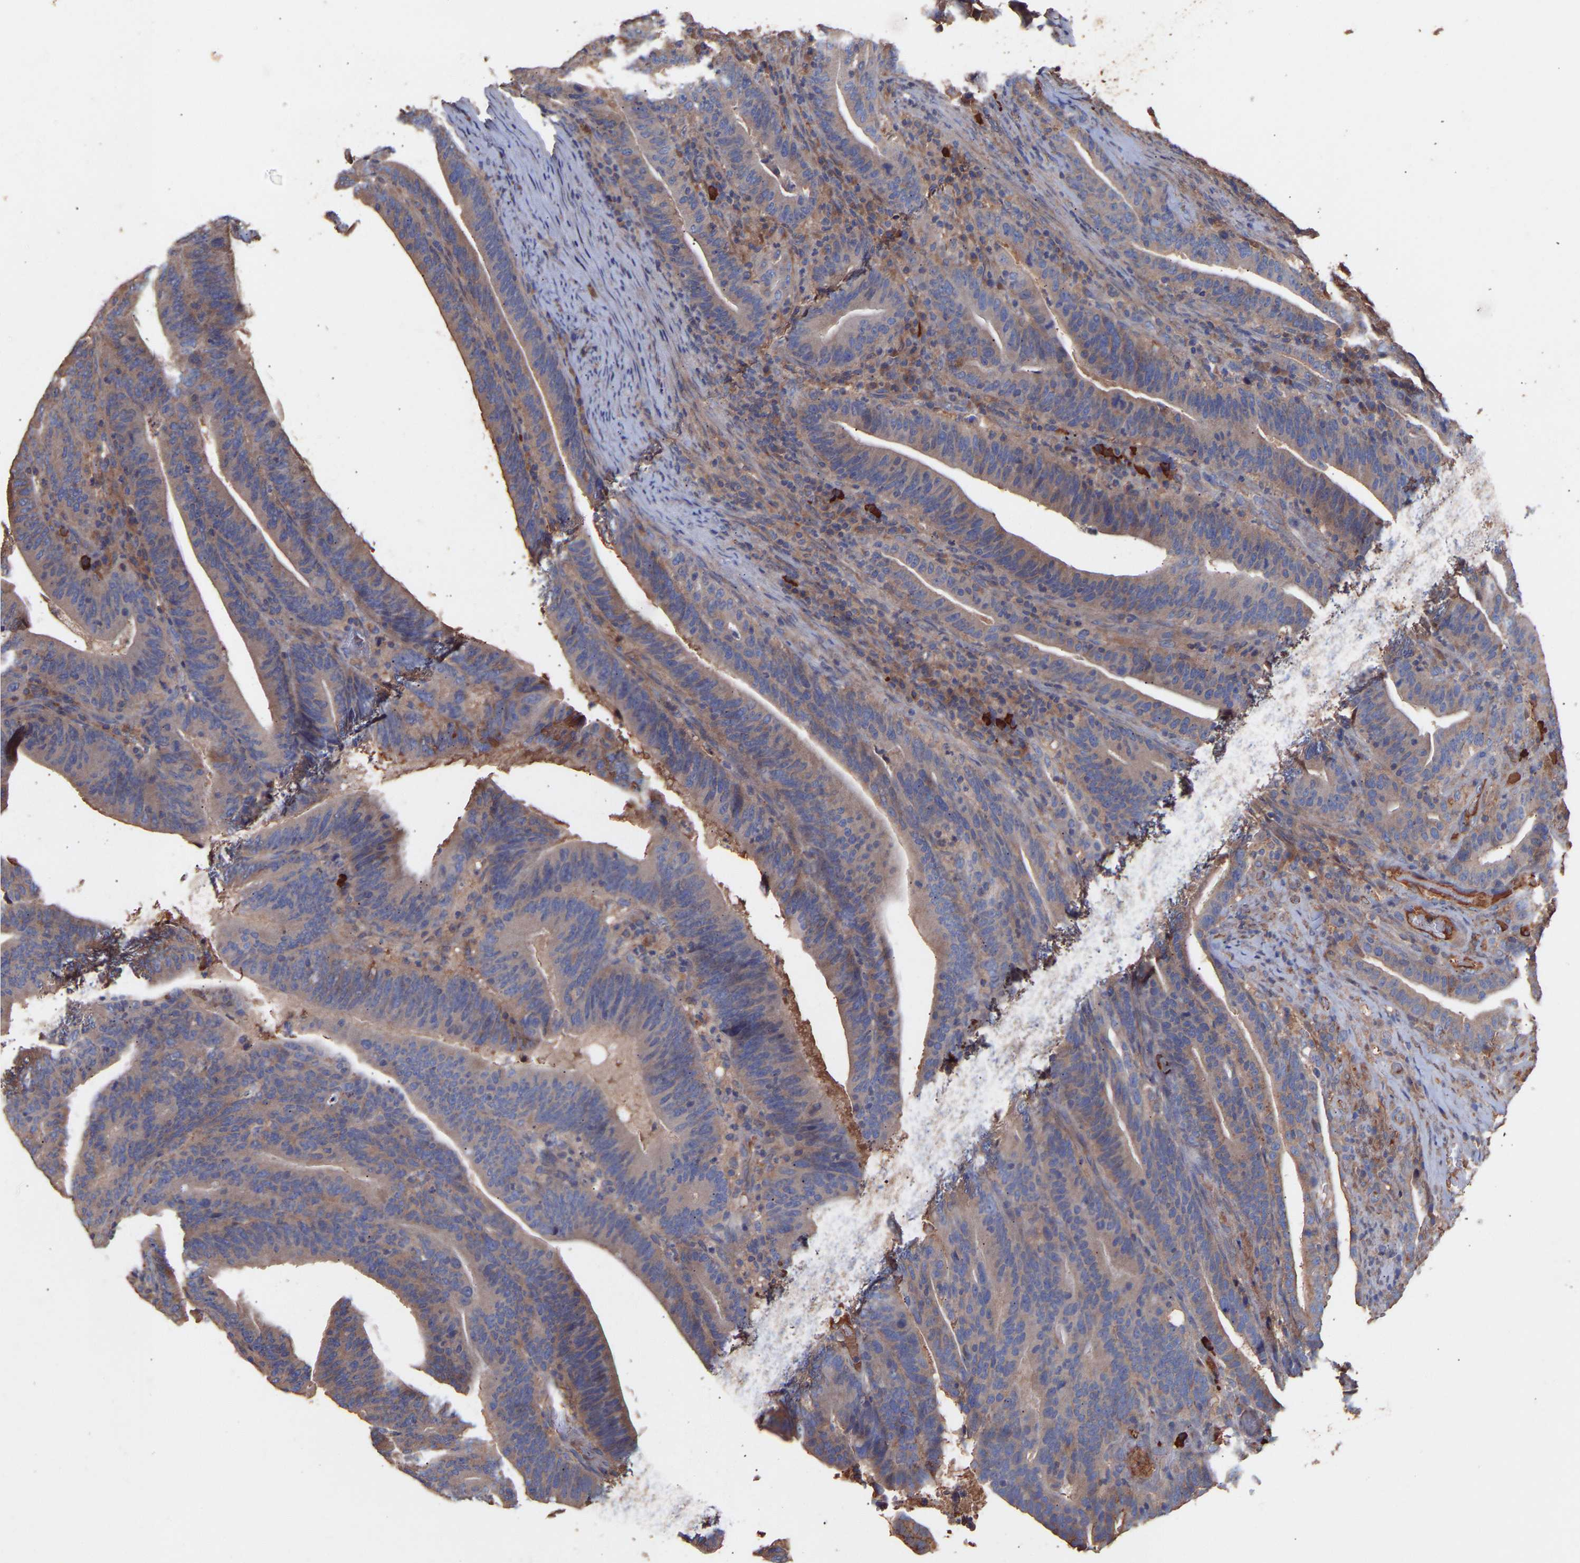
{"staining": {"intensity": "weak", "quantity": ">75%", "location": "cytoplasmic/membranous"}, "tissue": "colorectal cancer", "cell_type": "Tumor cells", "image_type": "cancer", "snomed": [{"axis": "morphology", "description": "Adenocarcinoma, NOS"}, {"axis": "topography", "description": "Colon"}], "caption": "Colorectal cancer stained with a protein marker displays weak staining in tumor cells.", "gene": "TMEM268", "patient": {"sex": "female", "age": 66}}